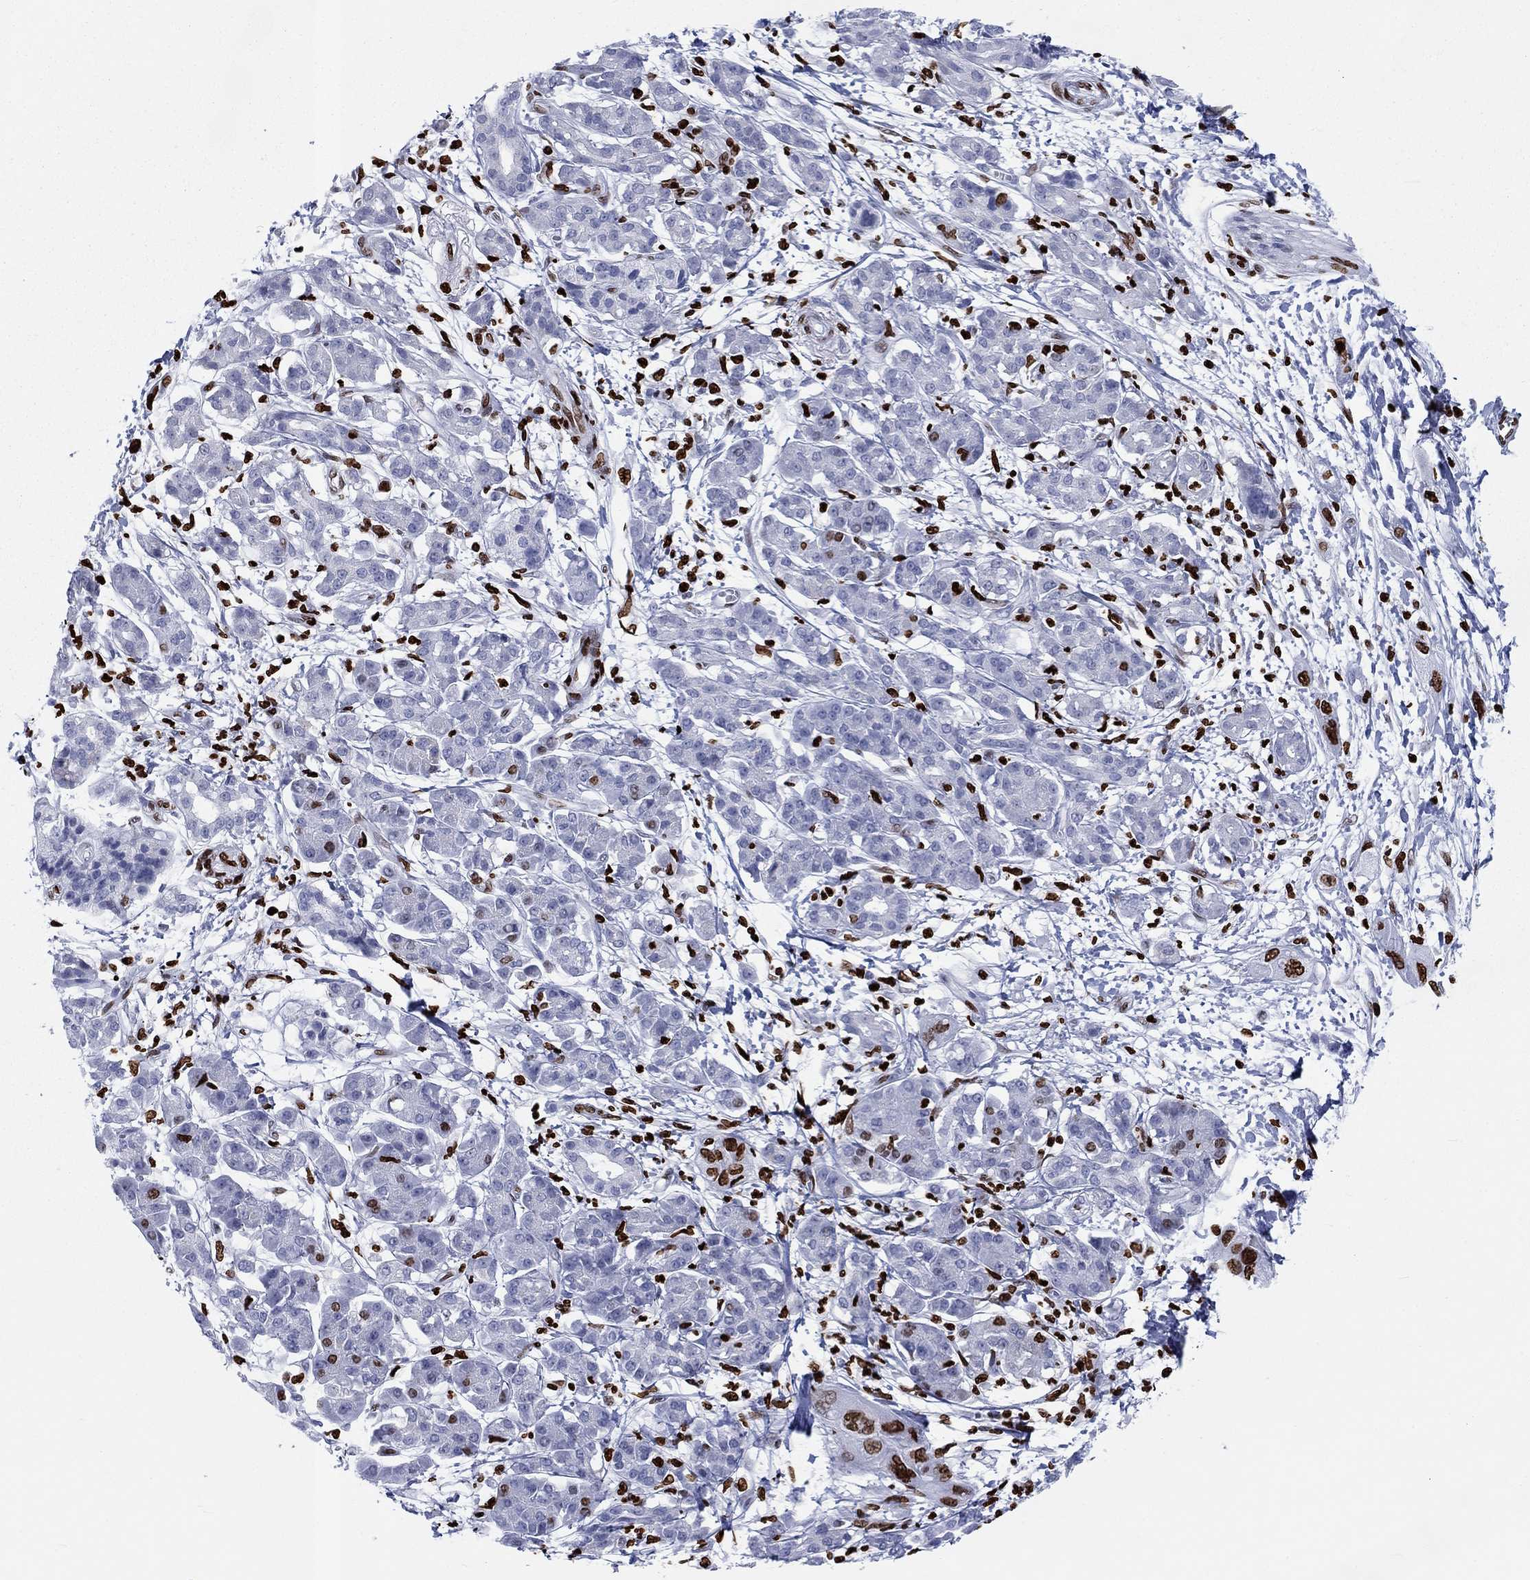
{"staining": {"intensity": "strong", "quantity": ">75%", "location": "nuclear"}, "tissue": "pancreatic cancer", "cell_type": "Tumor cells", "image_type": "cancer", "snomed": [{"axis": "morphology", "description": "Adenocarcinoma, NOS"}, {"axis": "topography", "description": "Pancreas"}], "caption": "Protein expression analysis of human adenocarcinoma (pancreatic) reveals strong nuclear expression in about >75% of tumor cells.", "gene": "H1-5", "patient": {"sex": "male", "age": 72}}